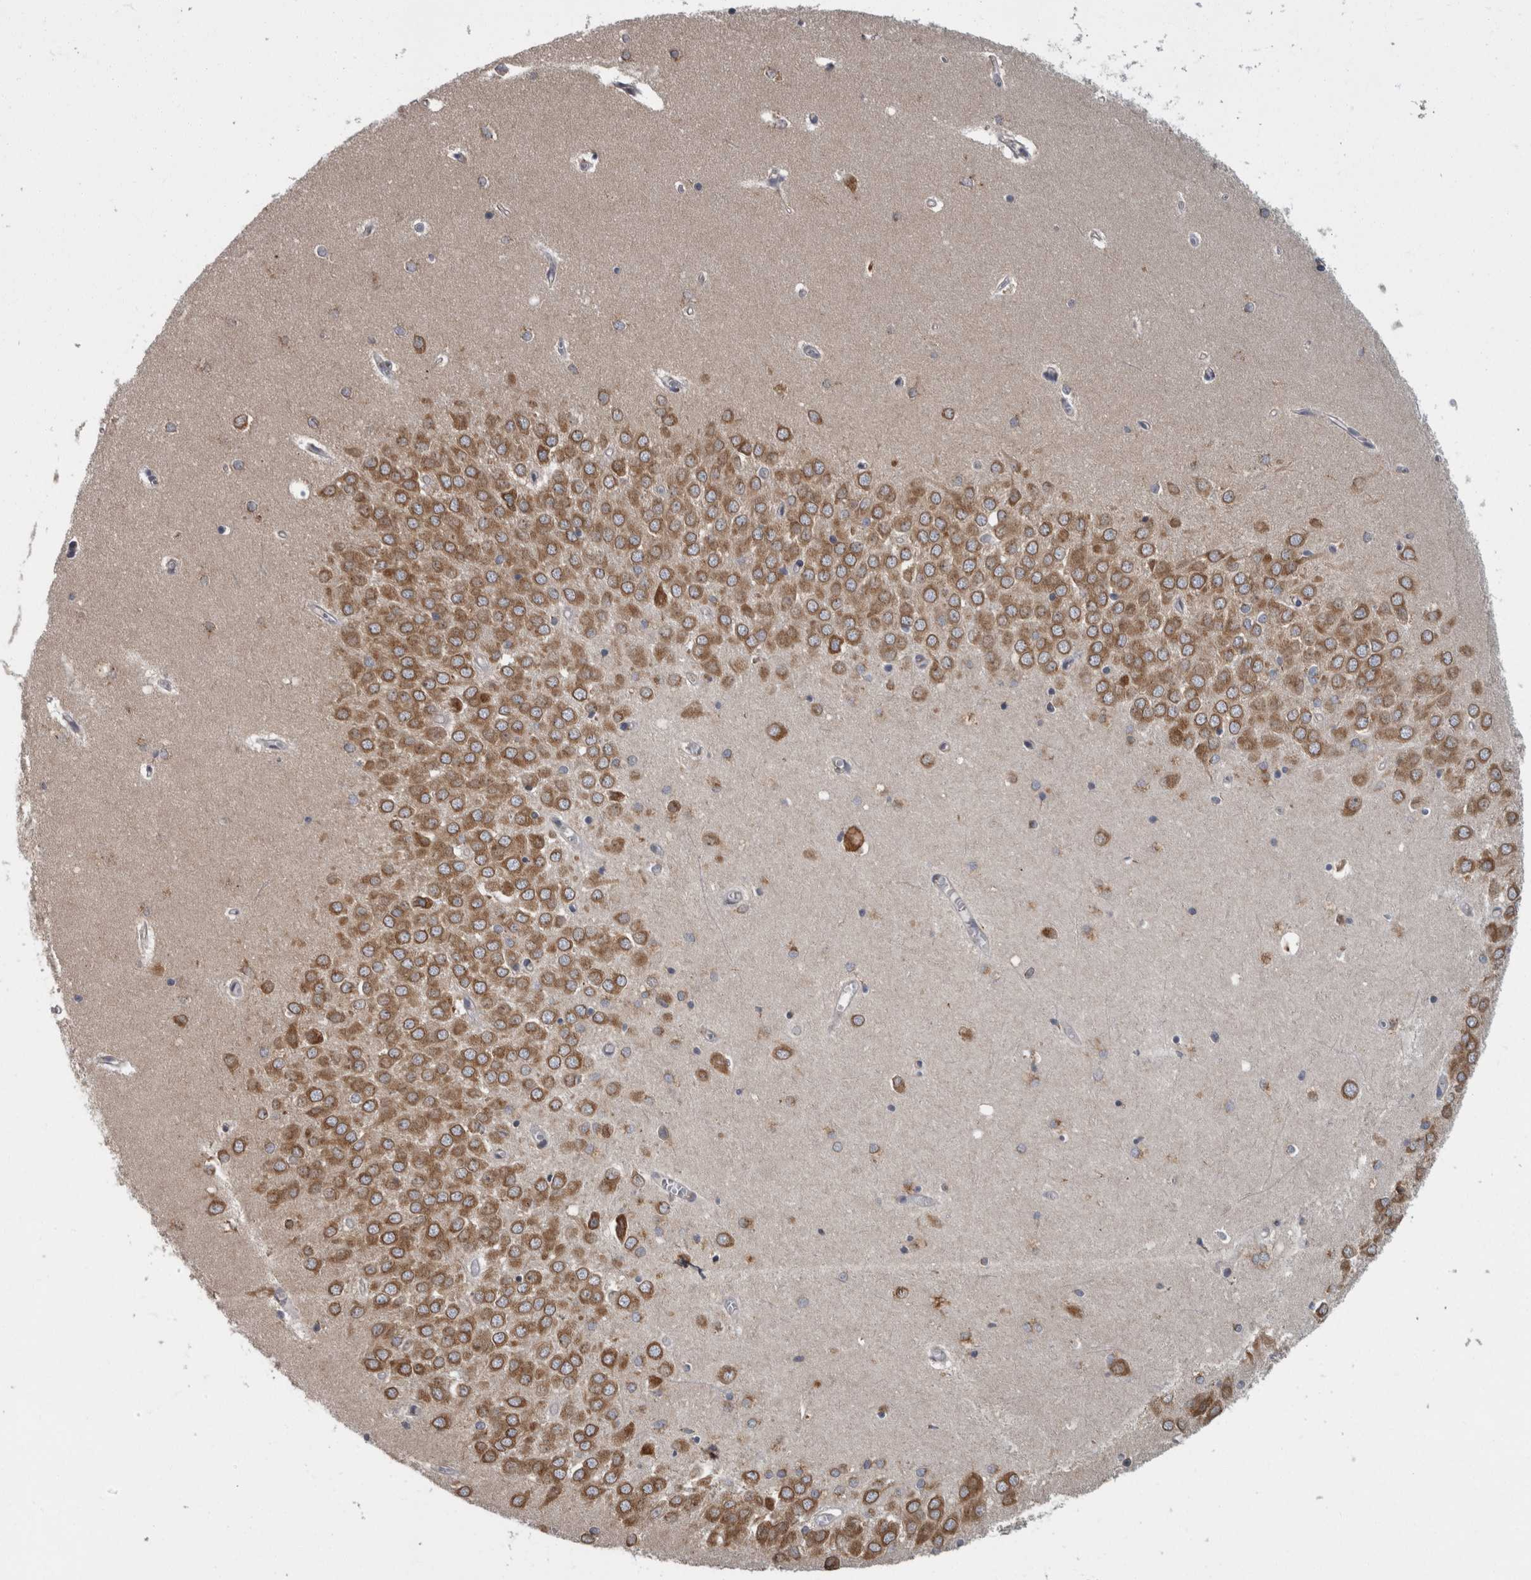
{"staining": {"intensity": "moderate", "quantity": "<25%", "location": "cytoplasmic/membranous"}, "tissue": "hippocampus", "cell_type": "Glial cells", "image_type": "normal", "snomed": [{"axis": "morphology", "description": "Normal tissue, NOS"}, {"axis": "topography", "description": "Hippocampus"}], "caption": "IHC photomicrograph of benign hippocampus stained for a protein (brown), which exhibits low levels of moderate cytoplasmic/membranous staining in approximately <25% of glial cells.", "gene": "LMAN2L", "patient": {"sex": "male", "age": 70}}